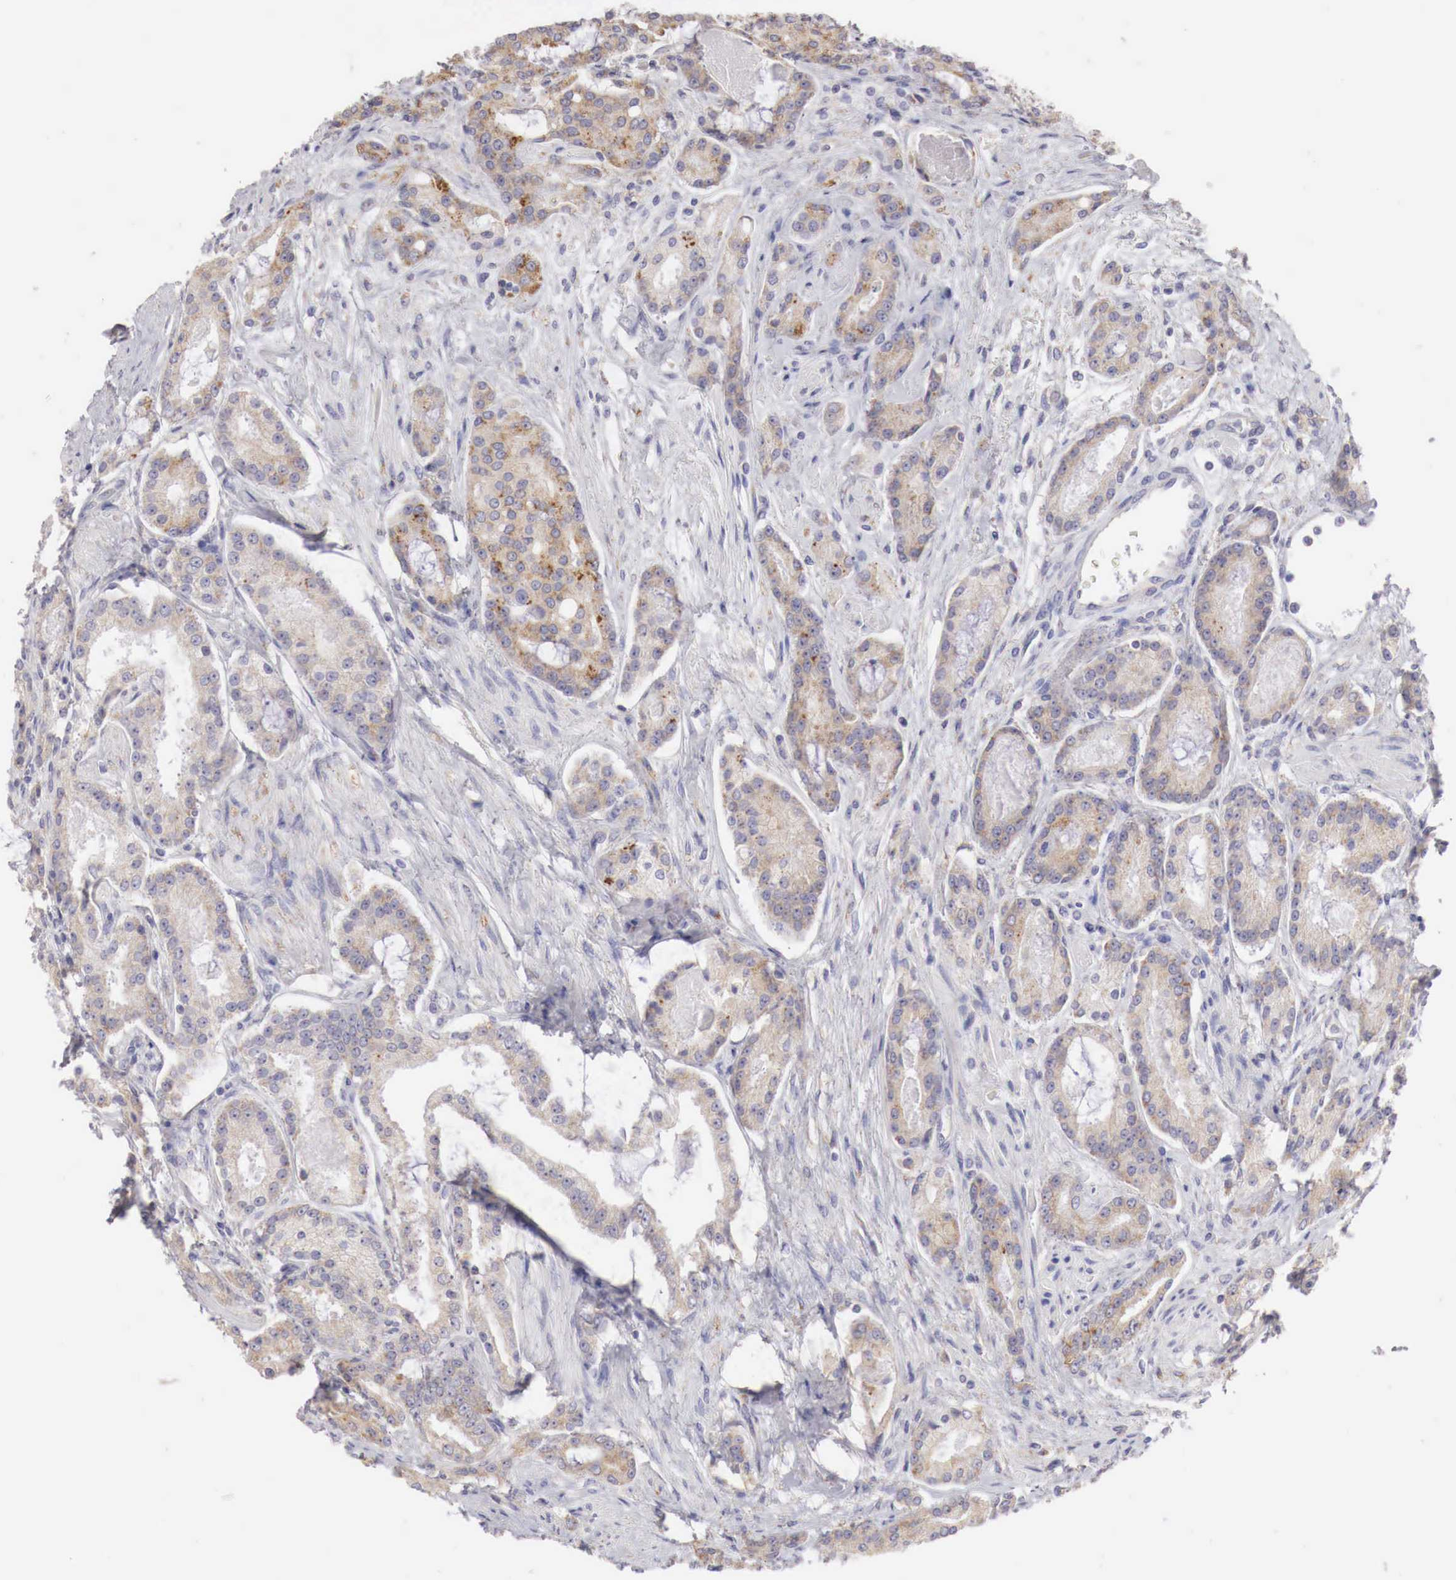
{"staining": {"intensity": "weak", "quantity": "25%-75%", "location": "cytoplasmic/membranous"}, "tissue": "prostate cancer", "cell_type": "Tumor cells", "image_type": "cancer", "snomed": [{"axis": "morphology", "description": "Adenocarcinoma, Medium grade"}, {"axis": "topography", "description": "Prostate"}], "caption": "Immunohistochemical staining of human prostate cancer (adenocarcinoma (medium-grade)) demonstrates weak cytoplasmic/membranous protein positivity in about 25%-75% of tumor cells. The staining was performed using DAB (3,3'-diaminobenzidine), with brown indicating positive protein expression. Nuclei are stained blue with hematoxylin.", "gene": "NSDHL", "patient": {"sex": "male", "age": 72}}